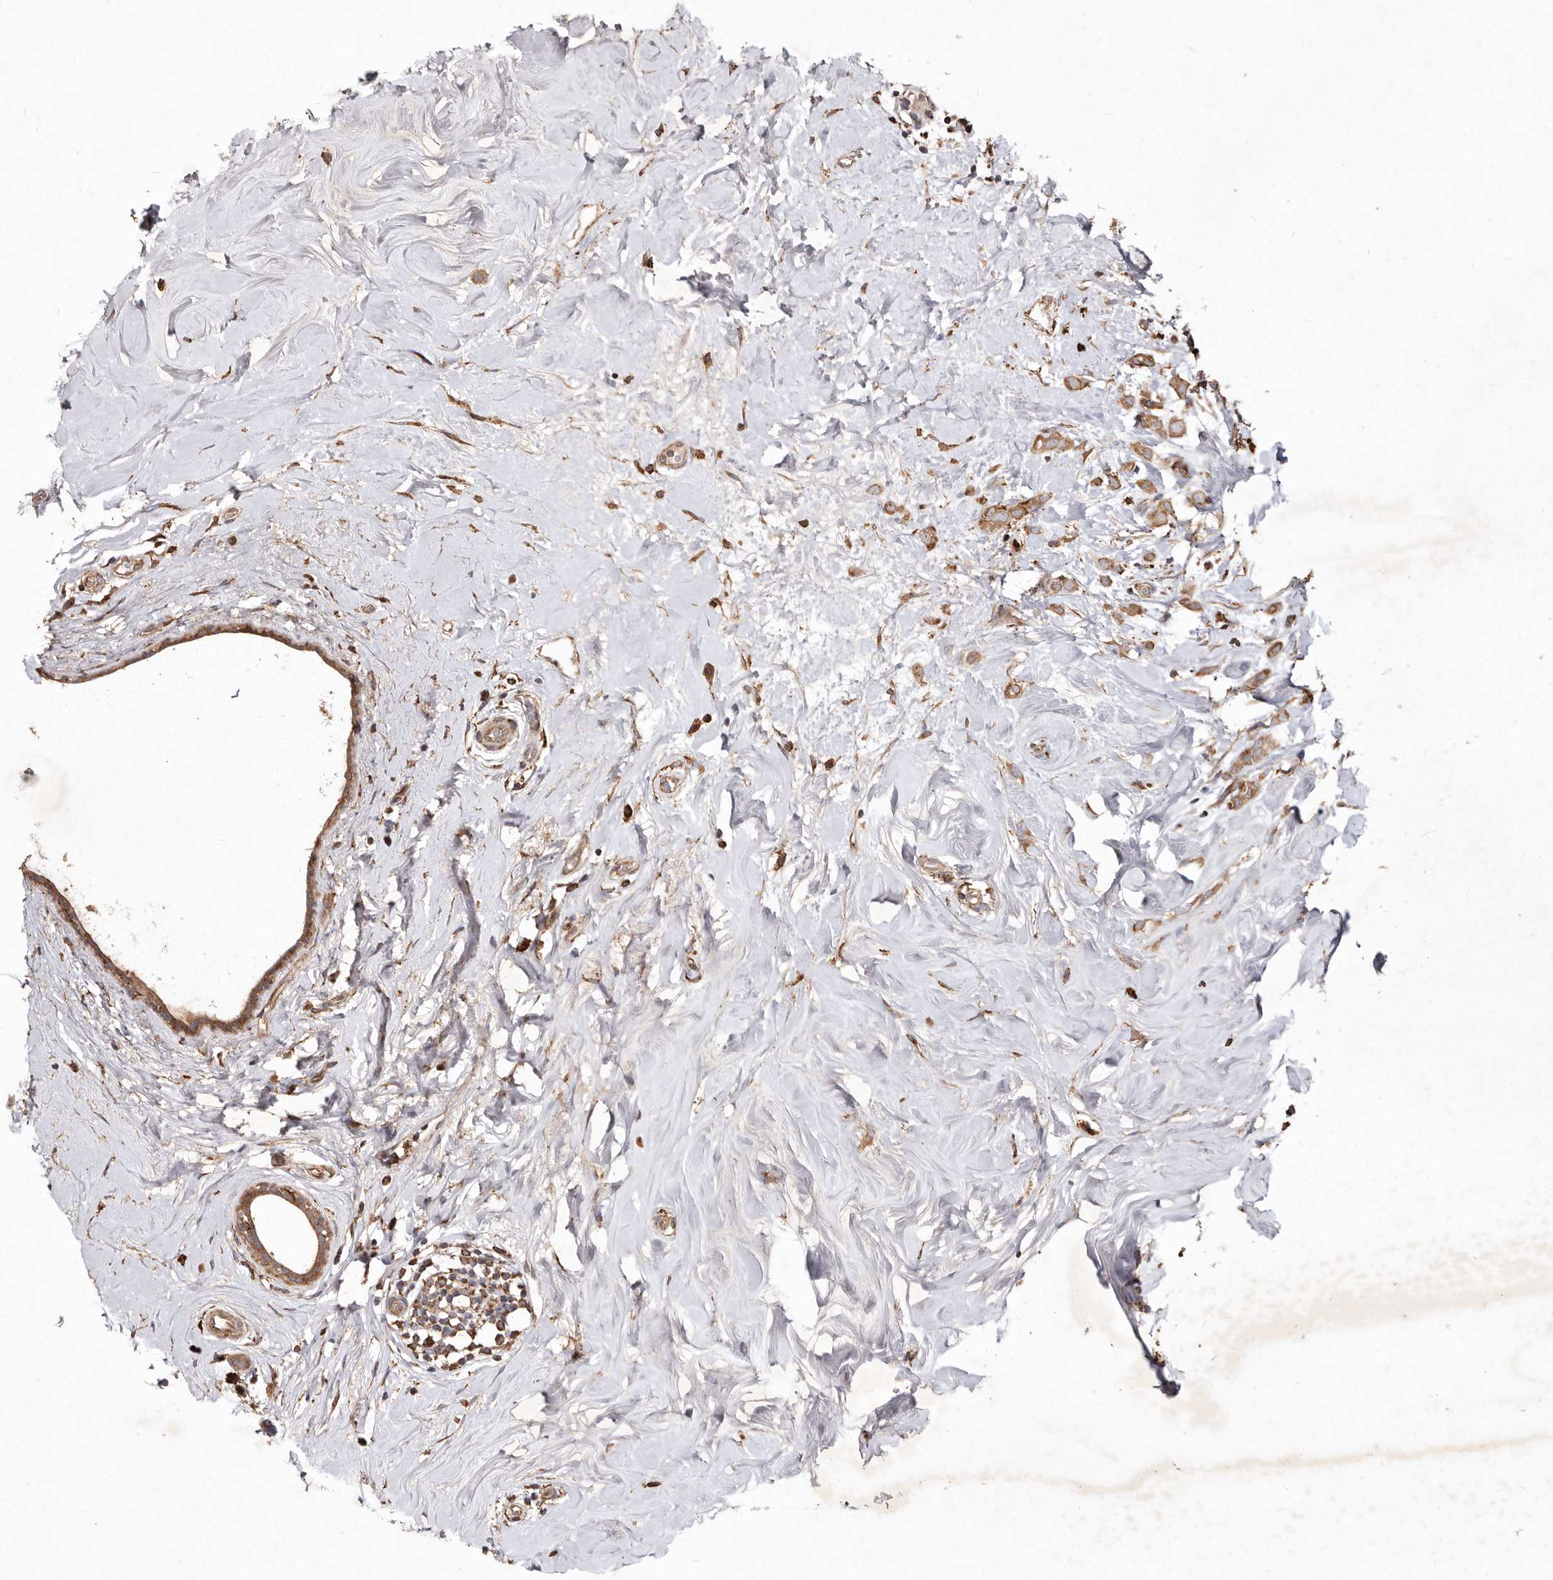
{"staining": {"intensity": "moderate", "quantity": ">75%", "location": "cytoplasmic/membranous"}, "tissue": "breast cancer", "cell_type": "Tumor cells", "image_type": "cancer", "snomed": [{"axis": "morphology", "description": "Lobular carcinoma"}, {"axis": "topography", "description": "Breast"}], "caption": "This image demonstrates breast cancer (lobular carcinoma) stained with immunohistochemistry (IHC) to label a protein in brown. The cytoplasmic/membranous of tumor cells show moderate positivity for the protein. Nuclei are counter-stained blue.", "gene": "STEAP2", "patient": {"sex": "female", "age": 47}}